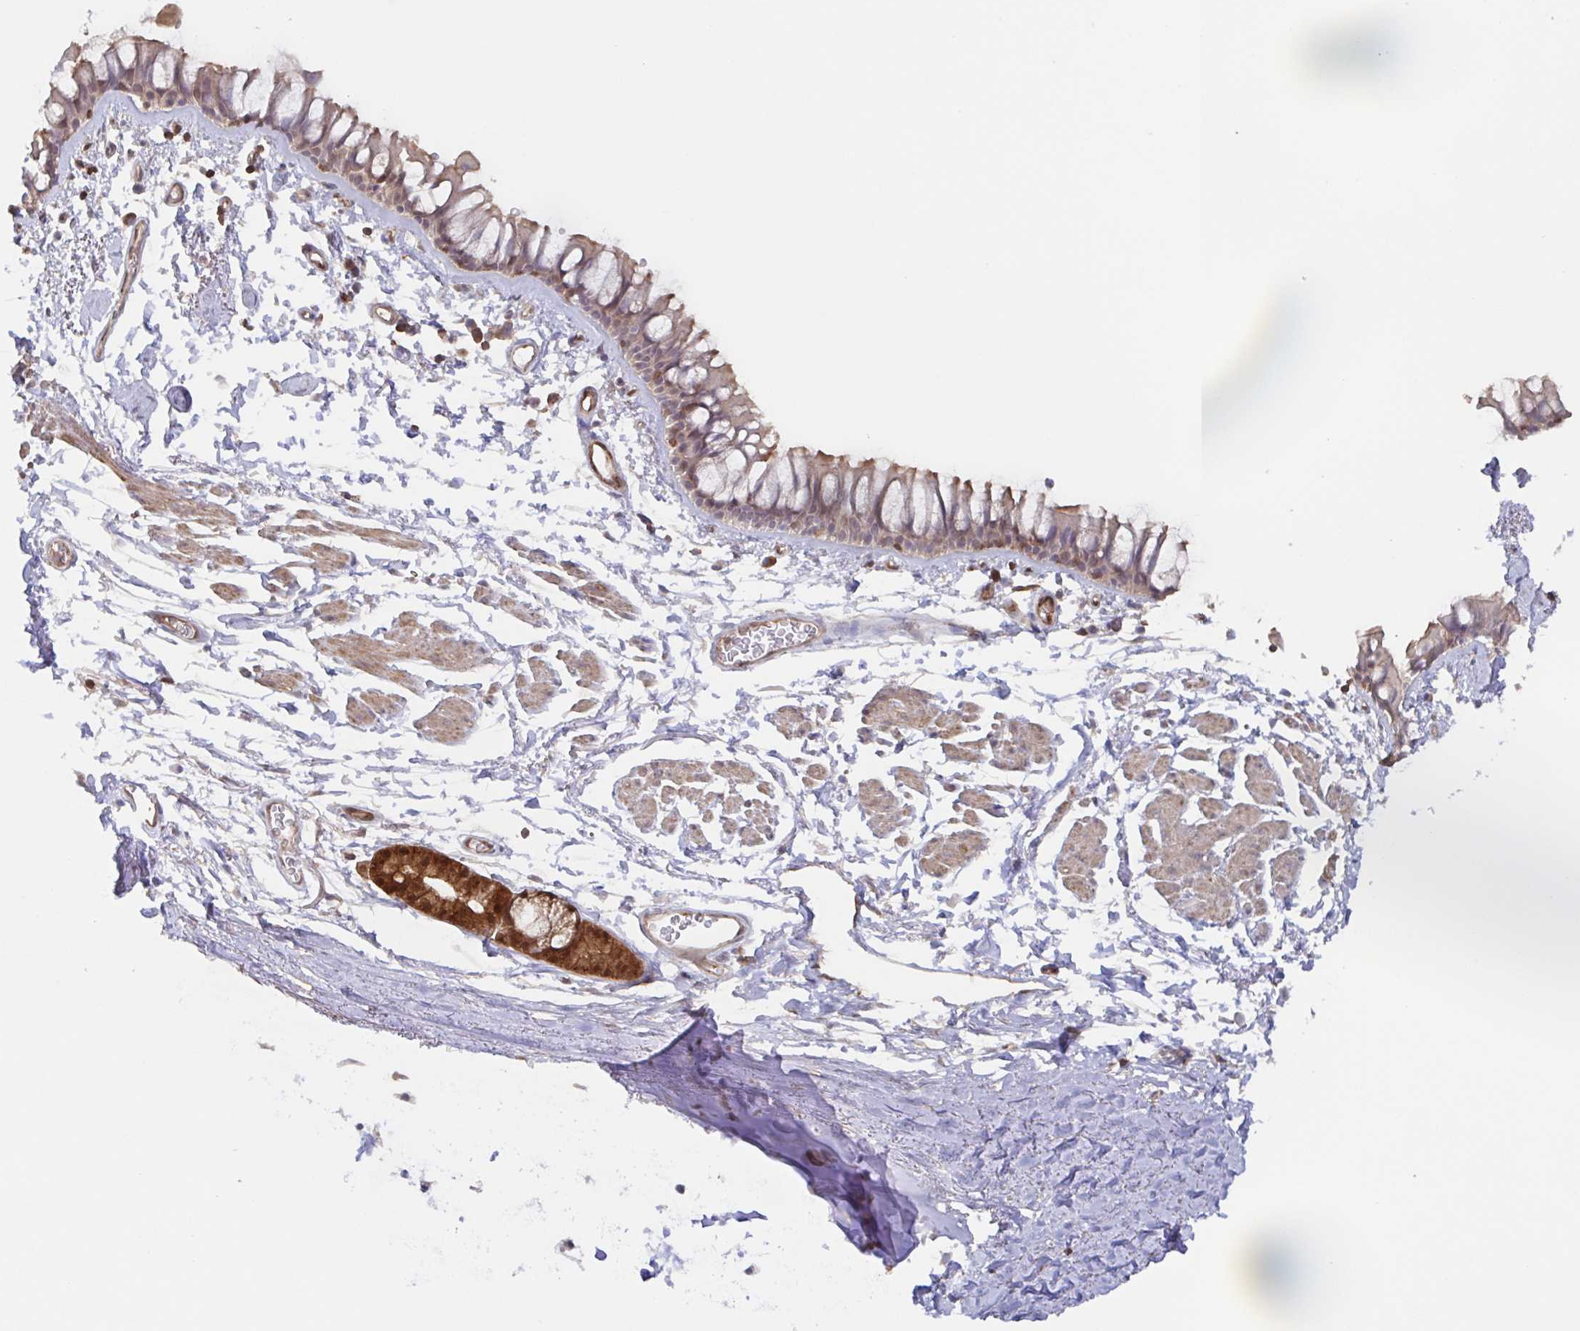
{"staining": {"intensity": "weak", "quantity": "25%-75%", "location": "cytoplasmic/membranous,nuclear"}, "tissue": "bronchus", "cell_type": "Respiratory epithelial cells", "image_type": "normal", "snomed": [{"axis": "morphology", "description": "Normal tissue, NOS"}, {"axis": "topography", "description": "Cartilage tissue"}, {"axis": "topography", "description": "Bronchus"}], "caption": "Bronchus stained for a protein (brown) reveals weak cytoplasmic/membranous,nuclear positive expression in about 25%-75% of respiratory epithelial cells.", "gene": "AGFG2", "patient": {"sex": "female", "age": 79}}